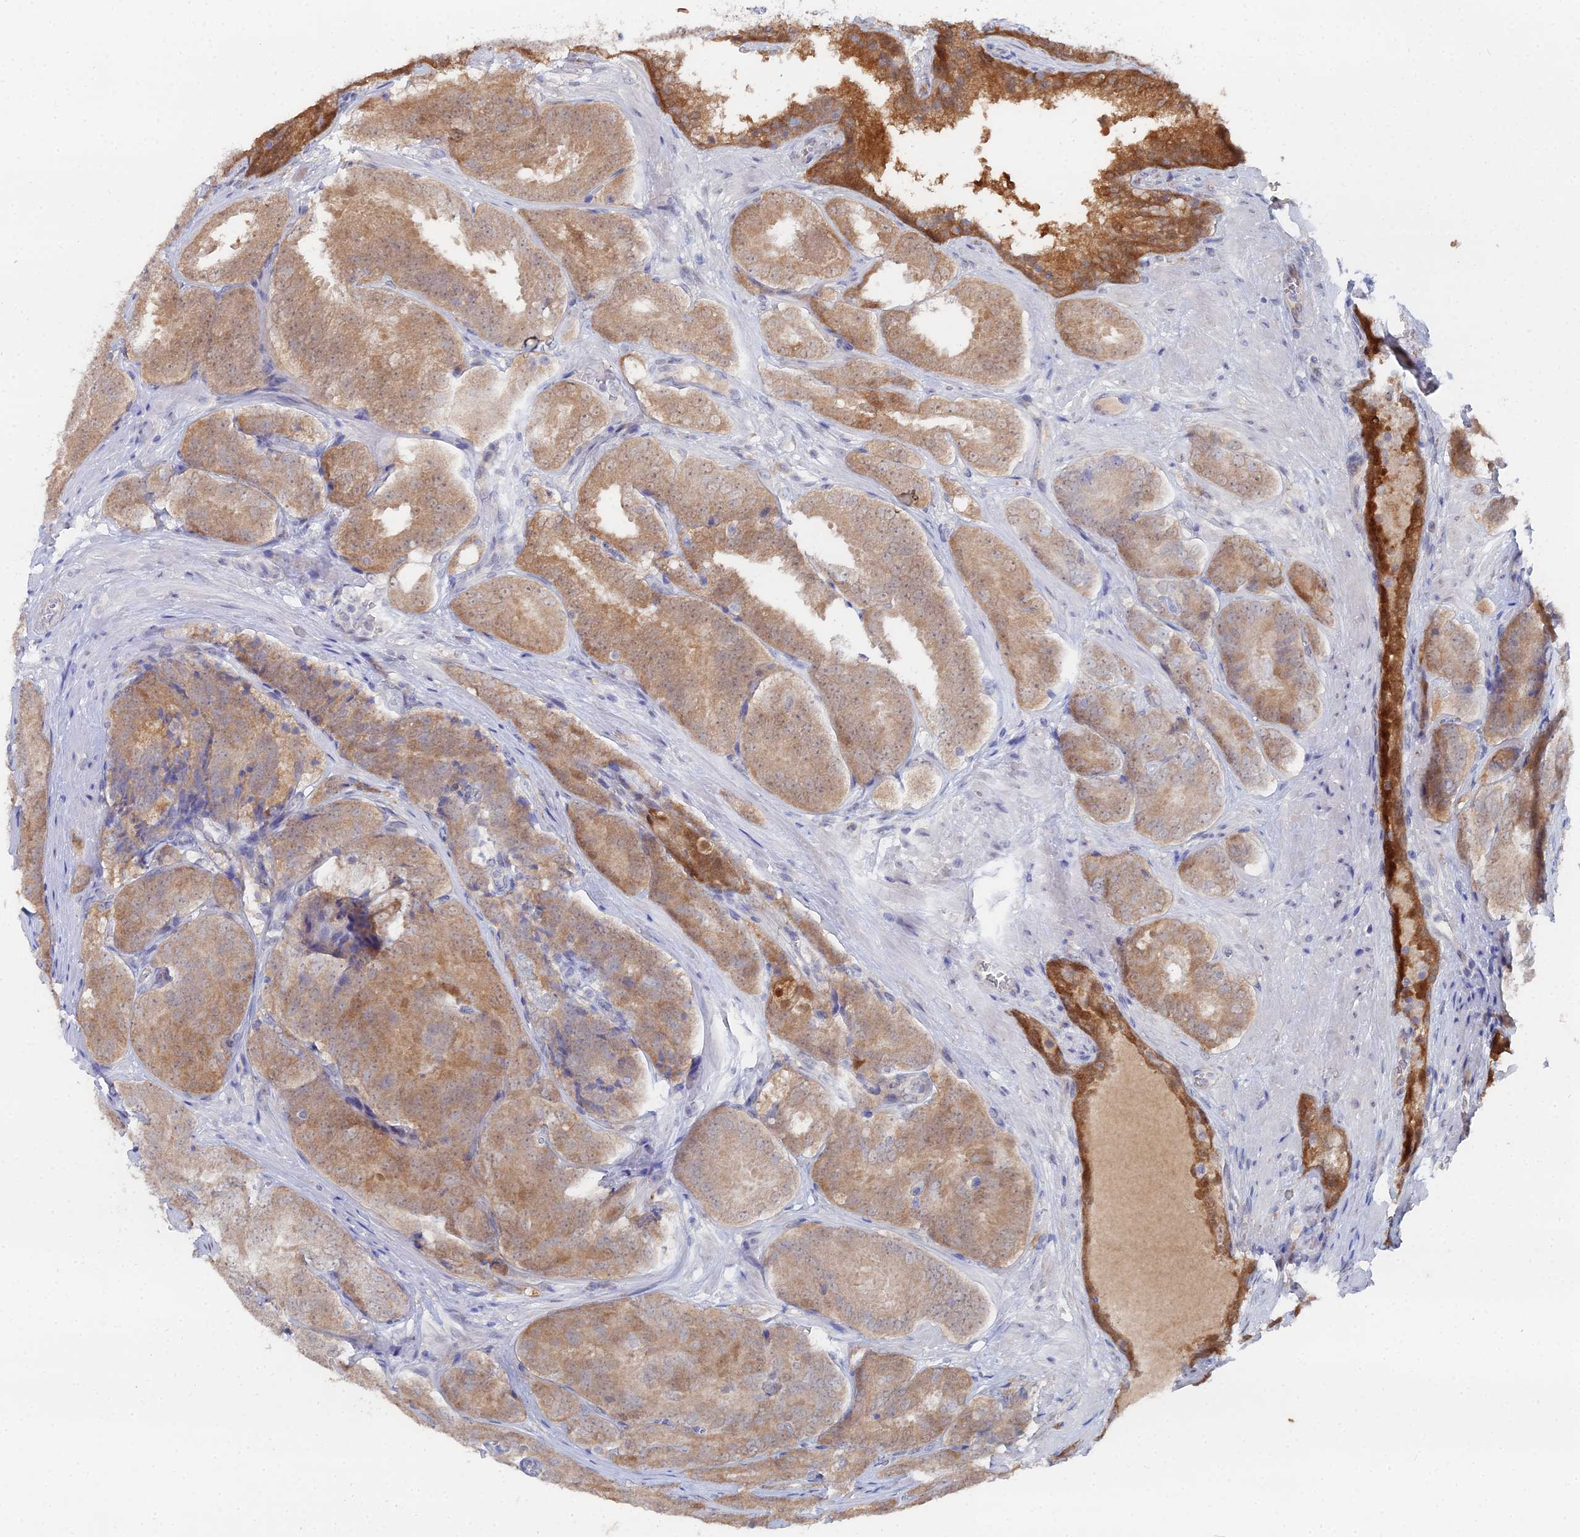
{"staining": {"intensity": "moderate", "quantity": ">75%", "location": "cytoplasmic/membranous"}, "tissue": "prostate cancer", "cell_type": "Tumor cells", "image_type": "cancer", "snomed": [{"axis": "morphology", "description": "Adenocarcinoma, High grade"}, {"axis": "topography", "description": "Prostate"}], "caption": "Tumor cells display medium levels of moderate cytoplasmic/membranous positivity in approximately >75% of cells in adenocarcinoma (high-grade) (prostate).", "gene": "THAP4", "patient": {"sex": "male", "age": 63}}